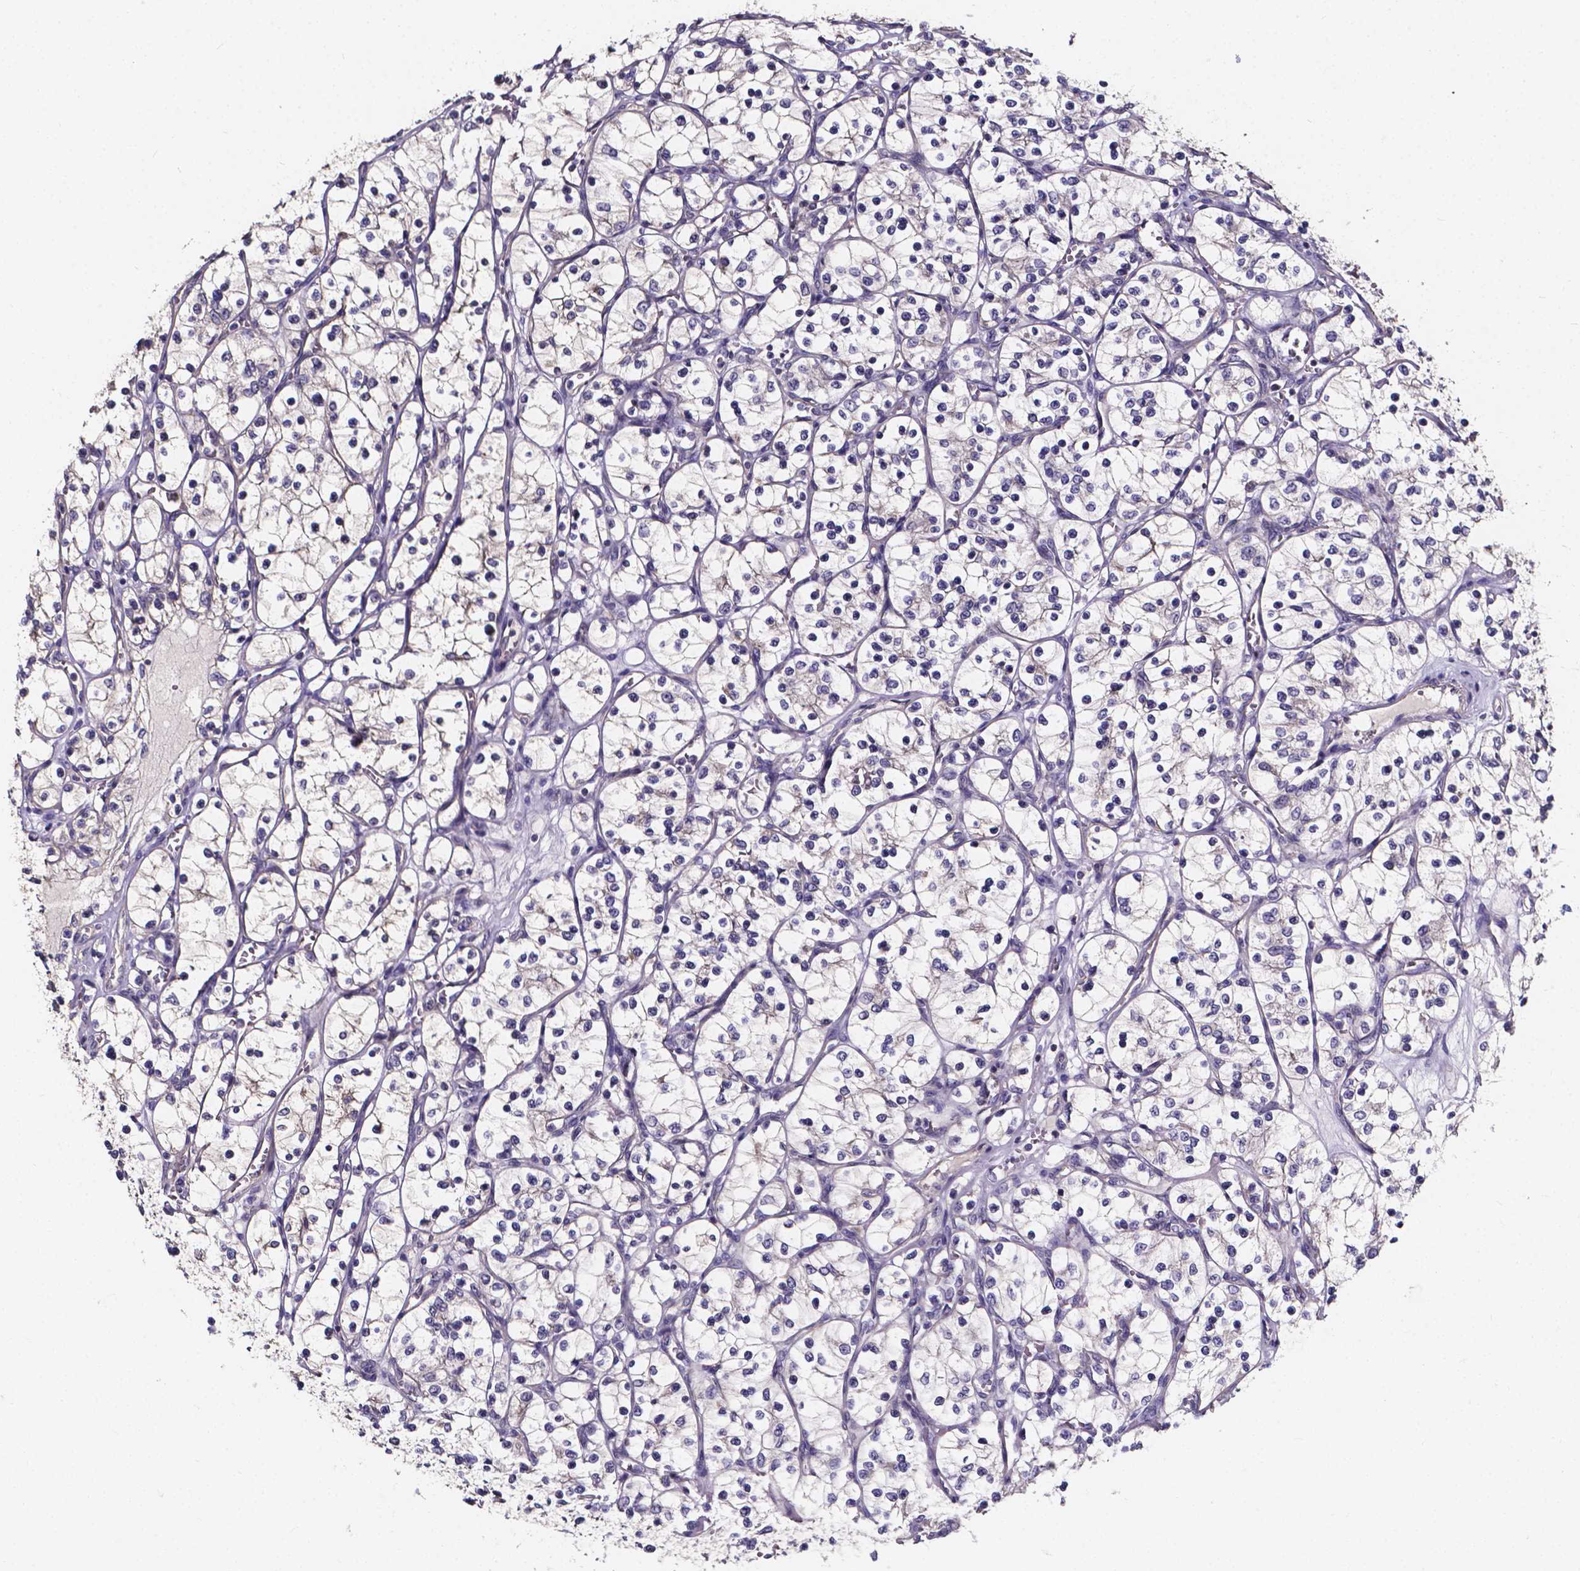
{"staining": {"intensity": "negative", "quantity": "none", "location": "none"}, "tissue": "renal cancer", "cell_type": "Tumor cells", "image_type": "cancer", "snomed": [{"axis": "morphology", "description": "Adenocarcinoma, NOS"}, {"axis": "topography", "description": "Kidney"}], "caption": "Histopathology image shows no protein positivity in tumor cells of adenocarcinoma (renal) tissue. (DAB IHC visualized using brightfield microscopy, high magnification).", "gene": "THEMIS", "patient": {"sex": "female", "age": 69}}